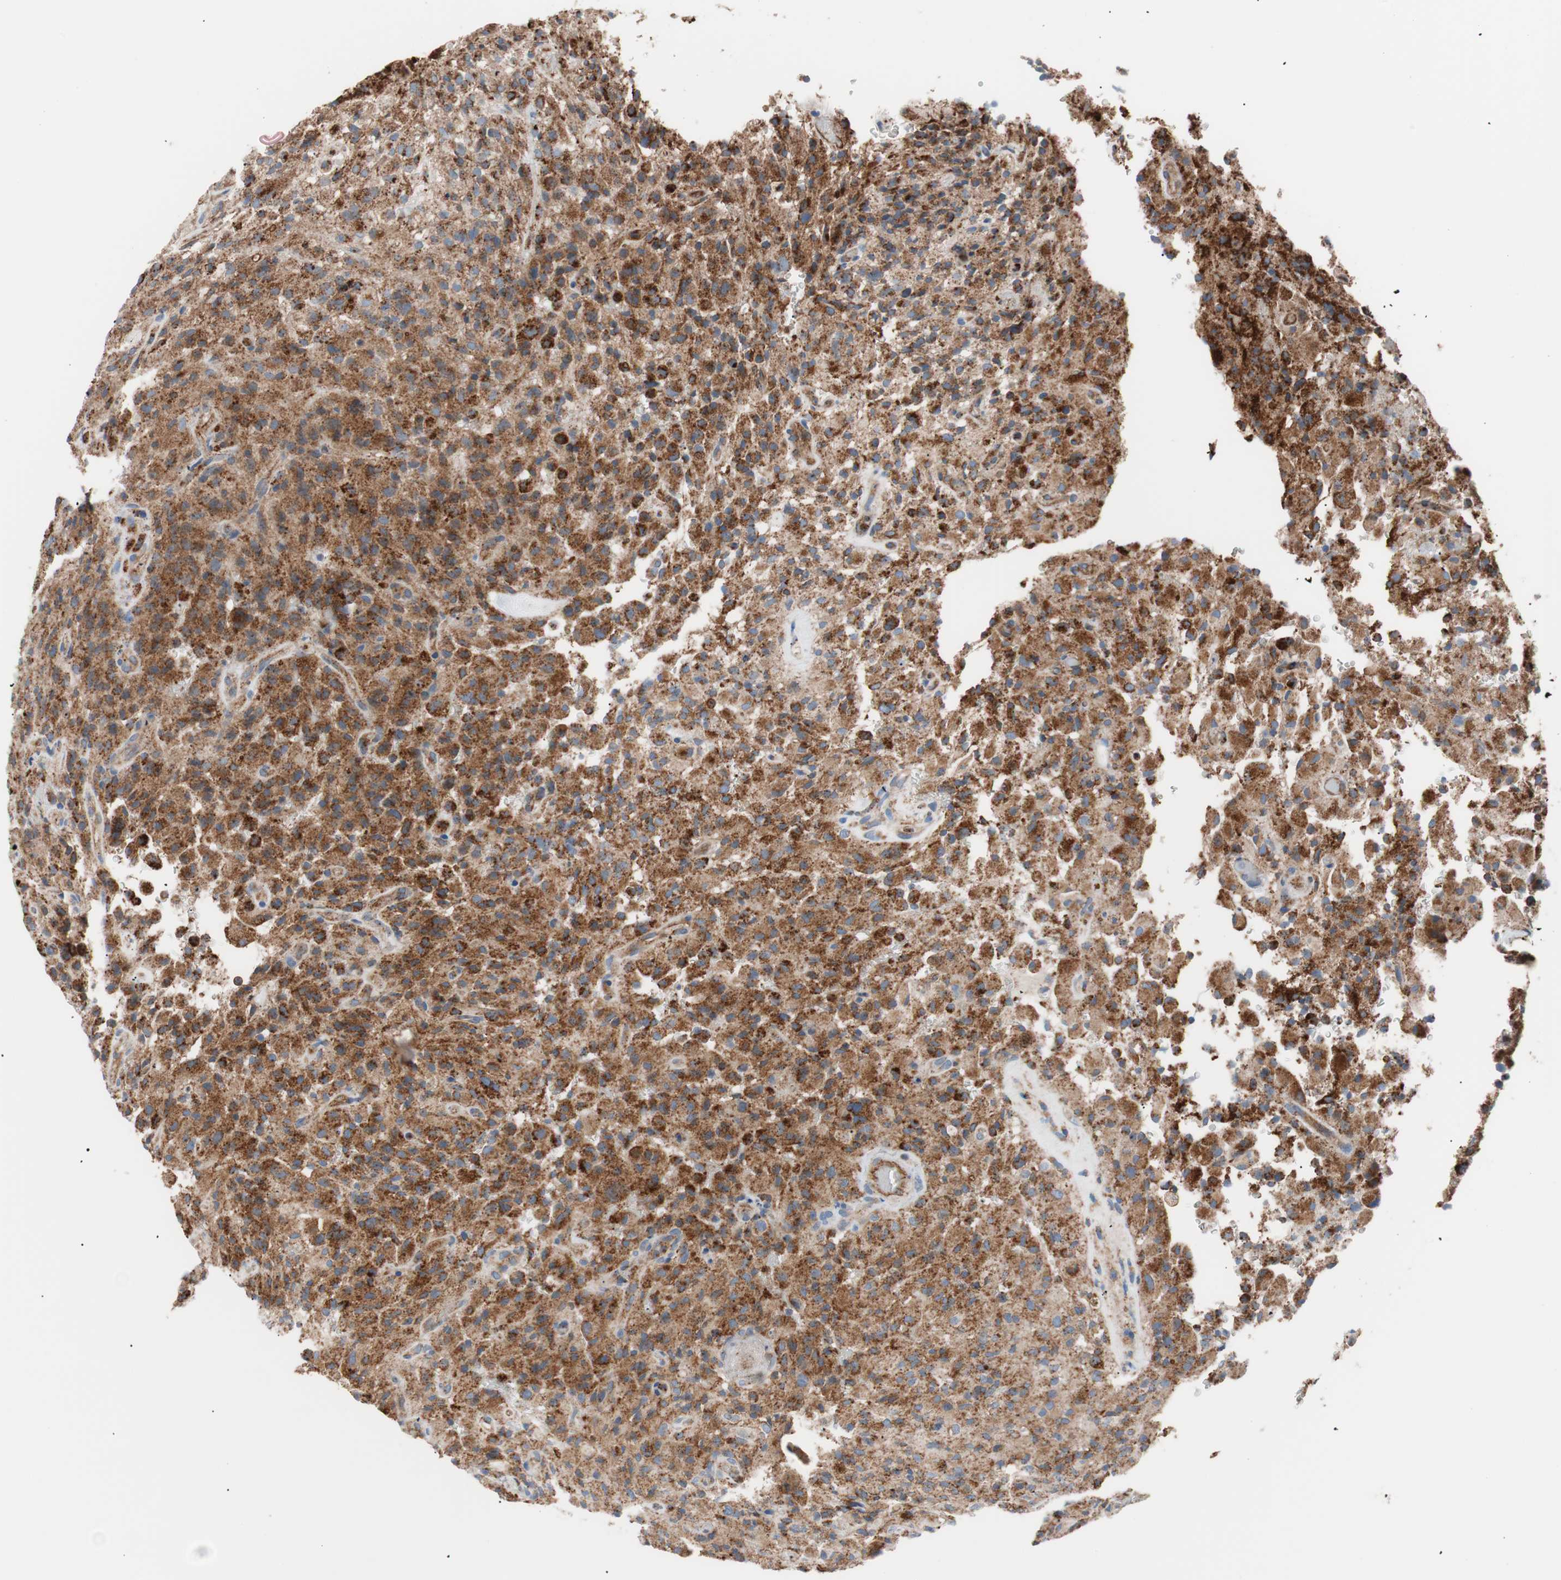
{"staining": {"intensity": "strong", "quantity": ">75%", "location": "cytoplasmic/membranous"}, "tissue": "glioma", "cell_type": "Tumor cells", "image_type": "cancer", "snomed": [{"axis": "morphology", "description": "Glioma, malignant, High grade"}, {"axis": "topography", "description": "Brain"}], "caption": "Protein expression analysis of human glioma reveals strong cytoplasmic/membranous staining in about >75% of tumor cells.", "gene": "FLOT2", "patient": {"sex": "male", "age": 71}}